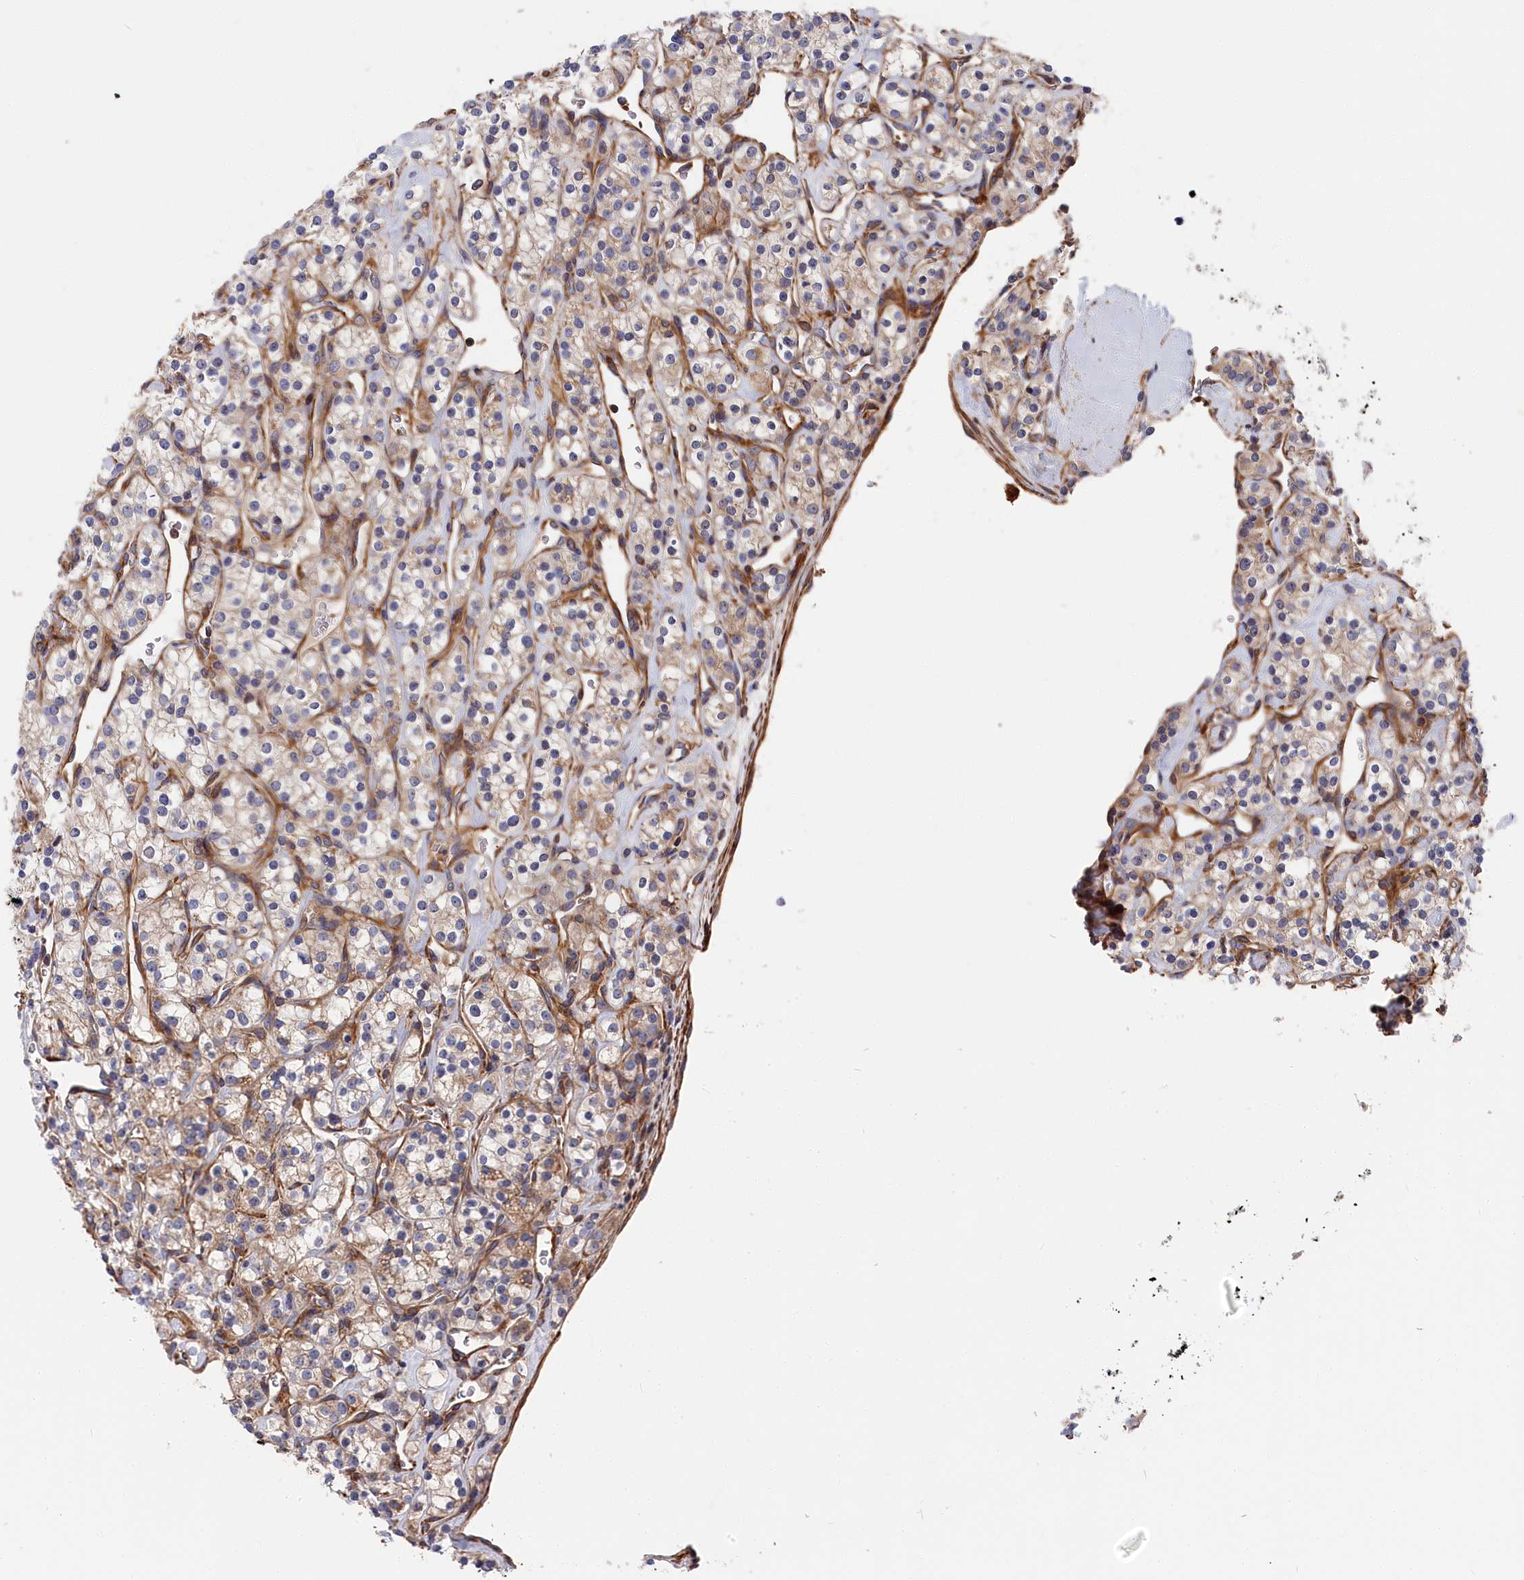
{"staining": {"intensity": "weak", "quantity": "25%-75%", "location": "cytoplasmic/membranous"}, "tissue": "renal cancer", "cell_type": "Tumor cells", "image_type": "cancer", "snomed": [{"axis": "morphology", "description": "Adenocarcinoma, NOS"}, {"axis": "topography", "description": "Kidney"}], "caption": "Renal cancer stained for a protein reveals weak cytoplasmic/membranous positivity in tumor cells. The protein of interest is stained brown, and the nuclei are stained in blue (DAB IHC with brightfield microscopy, high magnification).", "gene": "LDHD", "patient": {"sex": "male", "age": 77}}